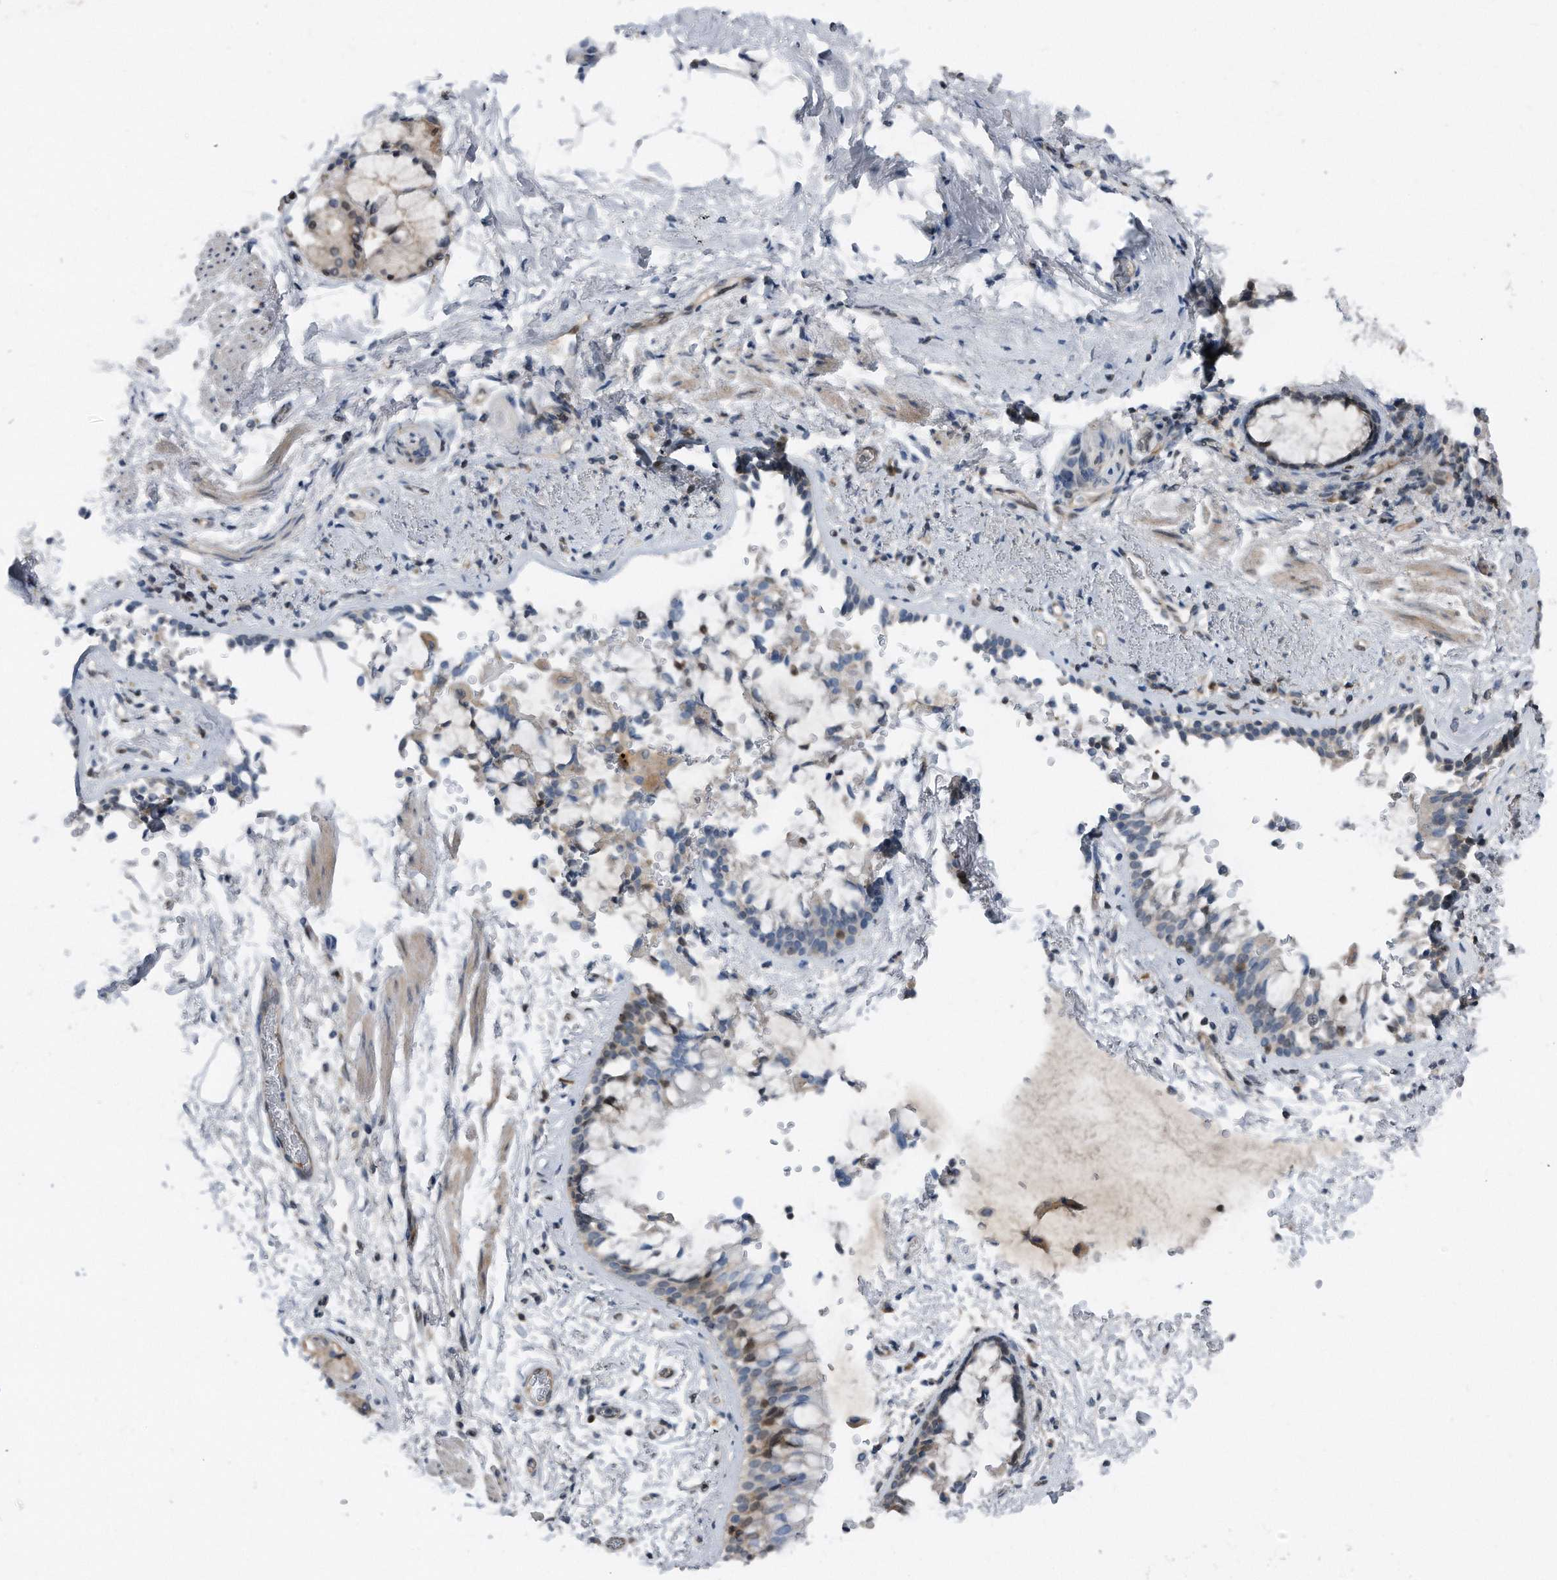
{"staining": {"intensity": "weak", "quantity": "25%-75%", "location": "cytoplasmic/membranous"}, "tissue": "bronchus", "cell_type": "Respiratory epithelial cells", "image_type": "normal", "snomed": [{"axis": "morphology", "description": "Normal tissue, NOS"}, {"axis": "morphology", "description": "Inflammation, NOS"}, {"axis": "topography", "description": "Cartilage tissue"}, {"axis": "topography", "description": "Bronchus"}, {"axis": "topography", "description": "Lung"}], "caption": "Protein staining by immunohistochemistry demonstrates weak cytoplasmic/membranous positivity in approximately 25%-75% of respiratory epithelial cells in normal bronchus. (DAB IHC with brightfield microscopy, high magnification).", "gene": "MAP2K6", "patient": {"sex": "female", "age": 64}}